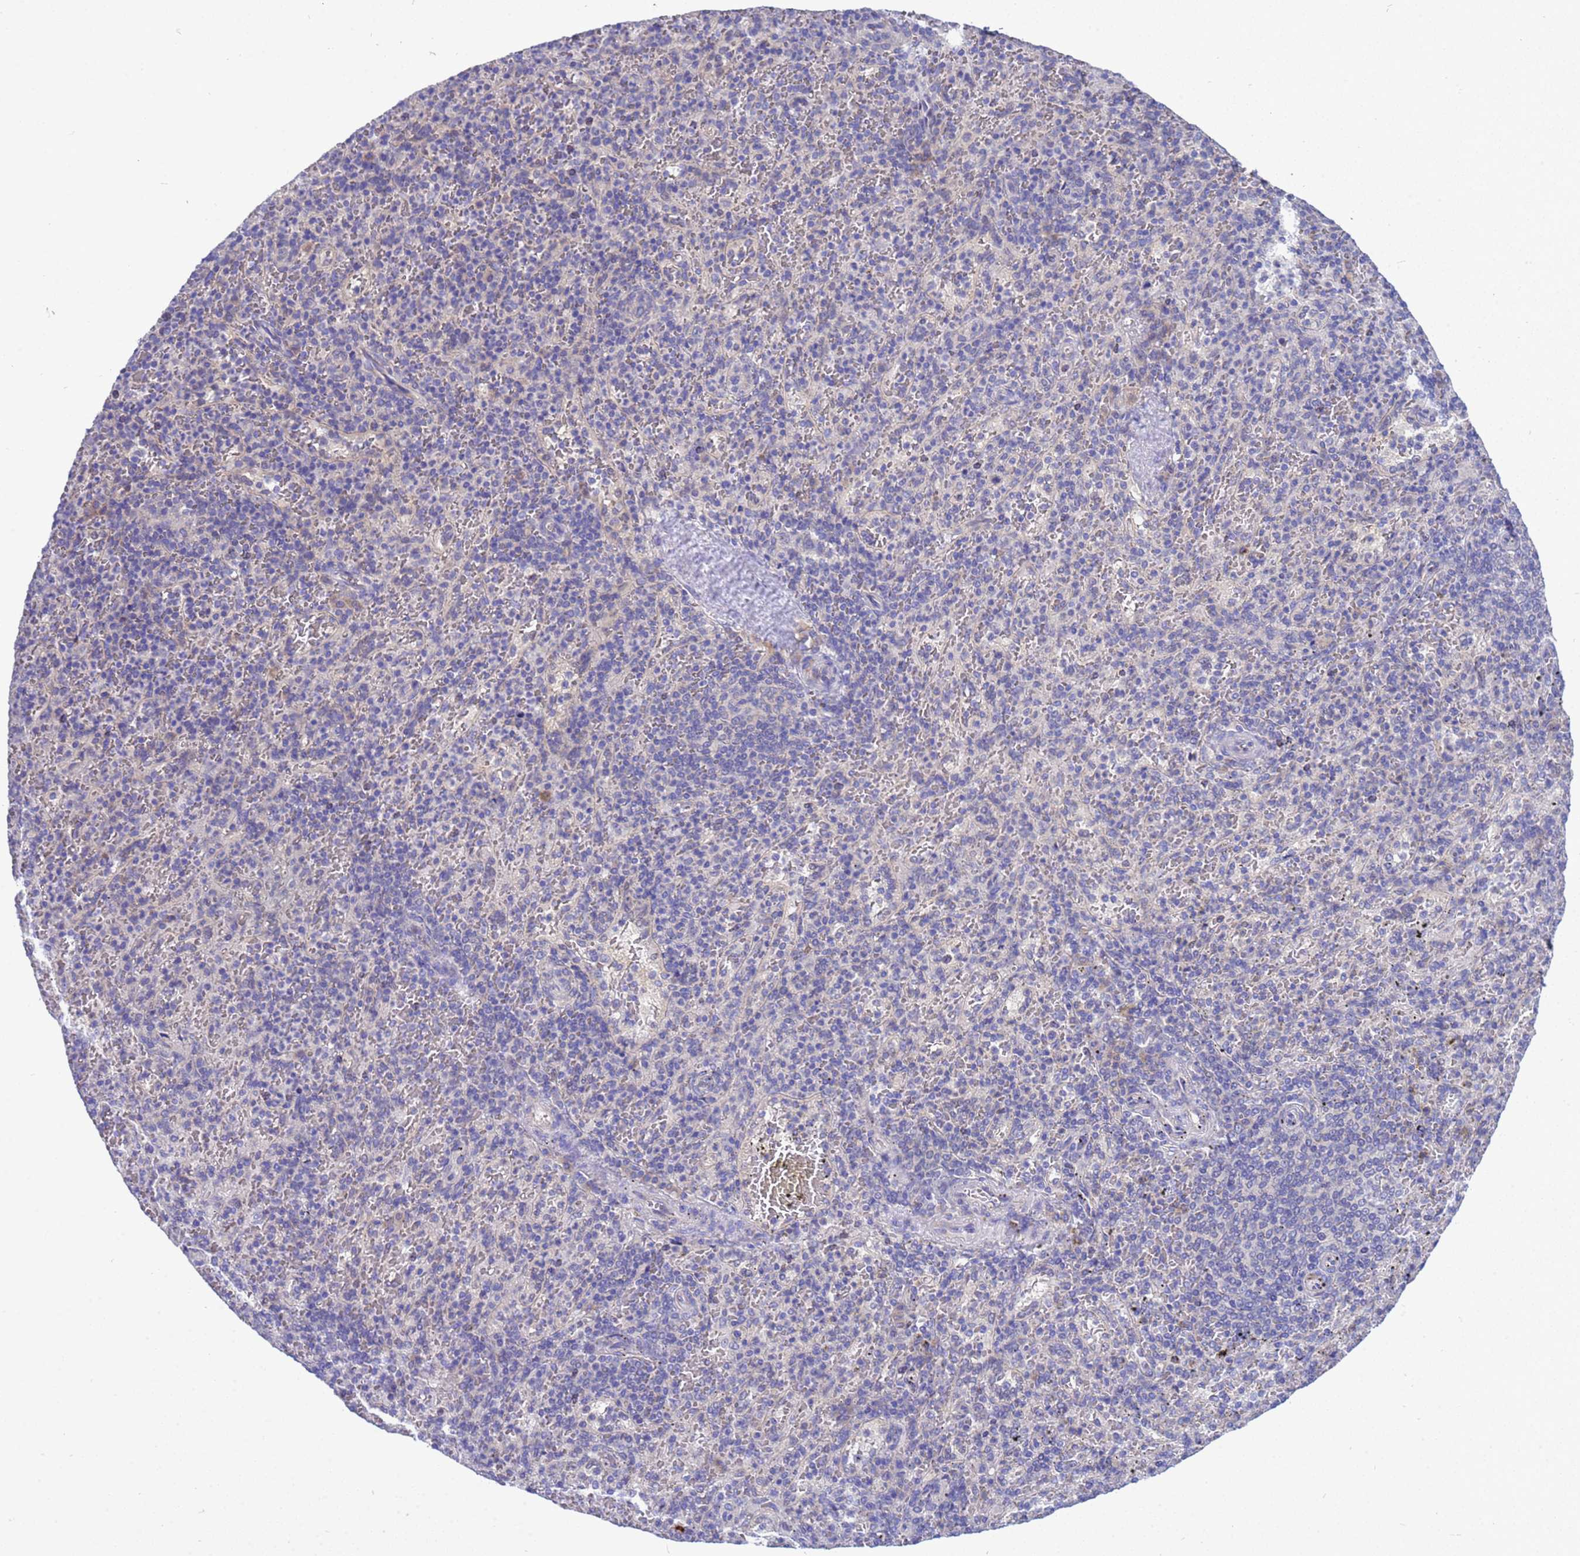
{"staining": {"intensity": "negative", "quantity": "none", "location": "none"}, "tissue": "spleen", "cell_type": "Cells in red pulp", "image_type": "normal", "snomed": [{"axis": "morphology", "description": "Normal tissue, NOS"}, {"axis": "topography", "description": "Spleen"}], "caption": "This is a image of immunohistochemistry staining of benign spleen, which shows no positivity in cells in red pulp. Brightfield microscopy of immunohistochemistry stained with DAB (brown) and hematoxylin (blue), captured at high magnification.", "gene": "RC3H2", "patient": {"sex": "male", "age": 82}}